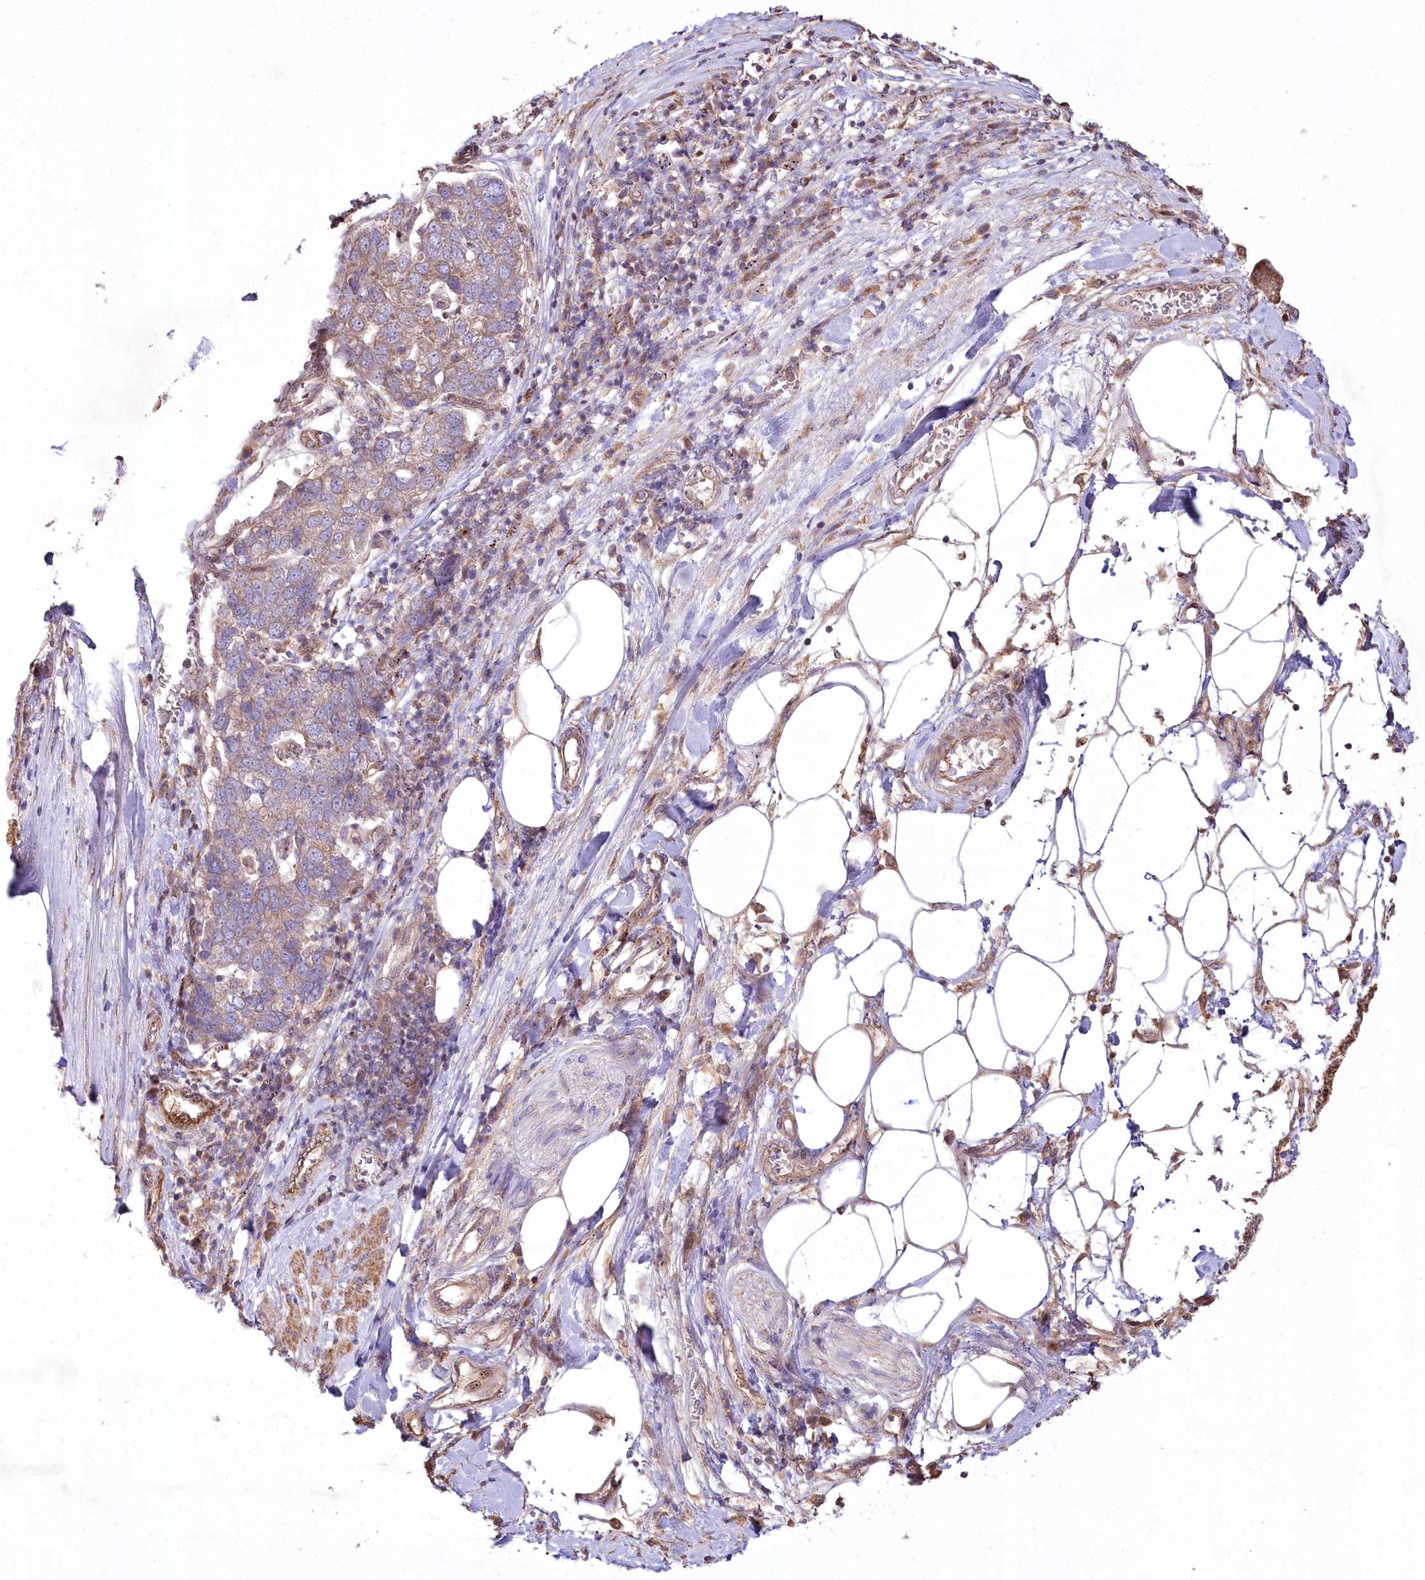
{"staining": {"intensity": "moderate", "quantity": ">75%", "location": "cytoplasmic/membranous"}, "tissue": "pancreatic cancer", "cell_type": "Tumor cells", "image_type": "cancer", "snomed": [{"axis": "morphology", "description": "Adenocarcinoma, NOS"}, {"axis": "topography", "description": "Pancreas"}], "caption": "Pancreatic cancer was stained to show a protein in brown. There is medium levels of moderate cytoplasmic/membranous expression in approximately >75% of tumor cells. Nuclei are stained in blue.", "gene": "SH3TC1", "patient": {"sex": "female", "age": 61}}